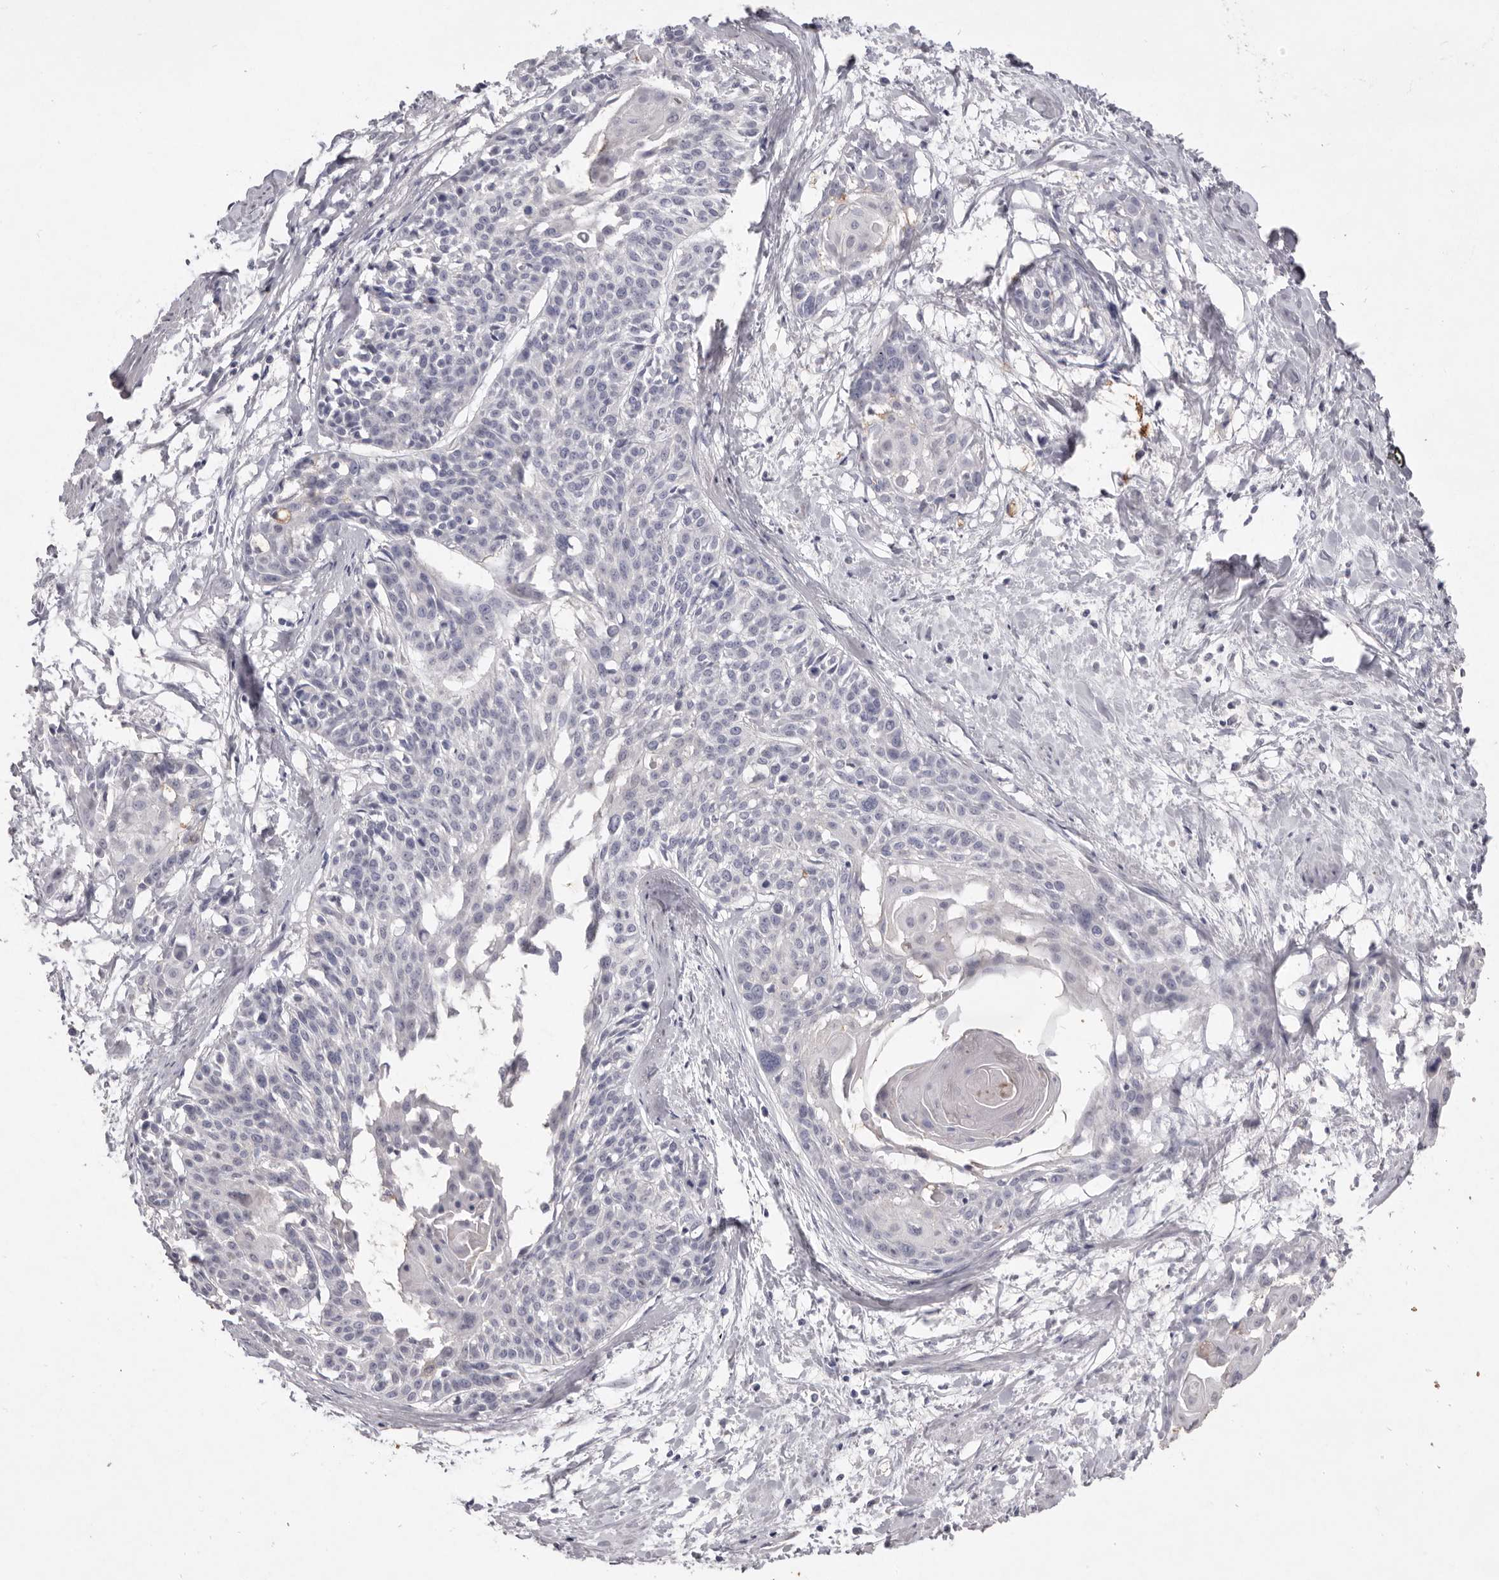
{"staining": {"intensity": "negative", "quantity": "none", "location": "none"}, "tissue": "cervical cancer", "cell_type": "Tumor cells", "image_type": "cancer", "snomed": [{"axis": "morphology", "description": "Squamous cell carcinoma, NOS"}, {"axis": "topography", "description": "Cervix"}], "caption": "High magnification brightfield microscopy of cervical squamous cell carcinoma stained with DAB (brown) and counterstained with hematoxylin (blue): tumor cells show no significant staining. The staining was performed using DAB to visualize the protein expression in brown, while the nuclei were stained in blue with hematoxylin (Magnification: 20x).", "gene": "ZYG11B", "patient": {"sex": "female", "age": 57}}